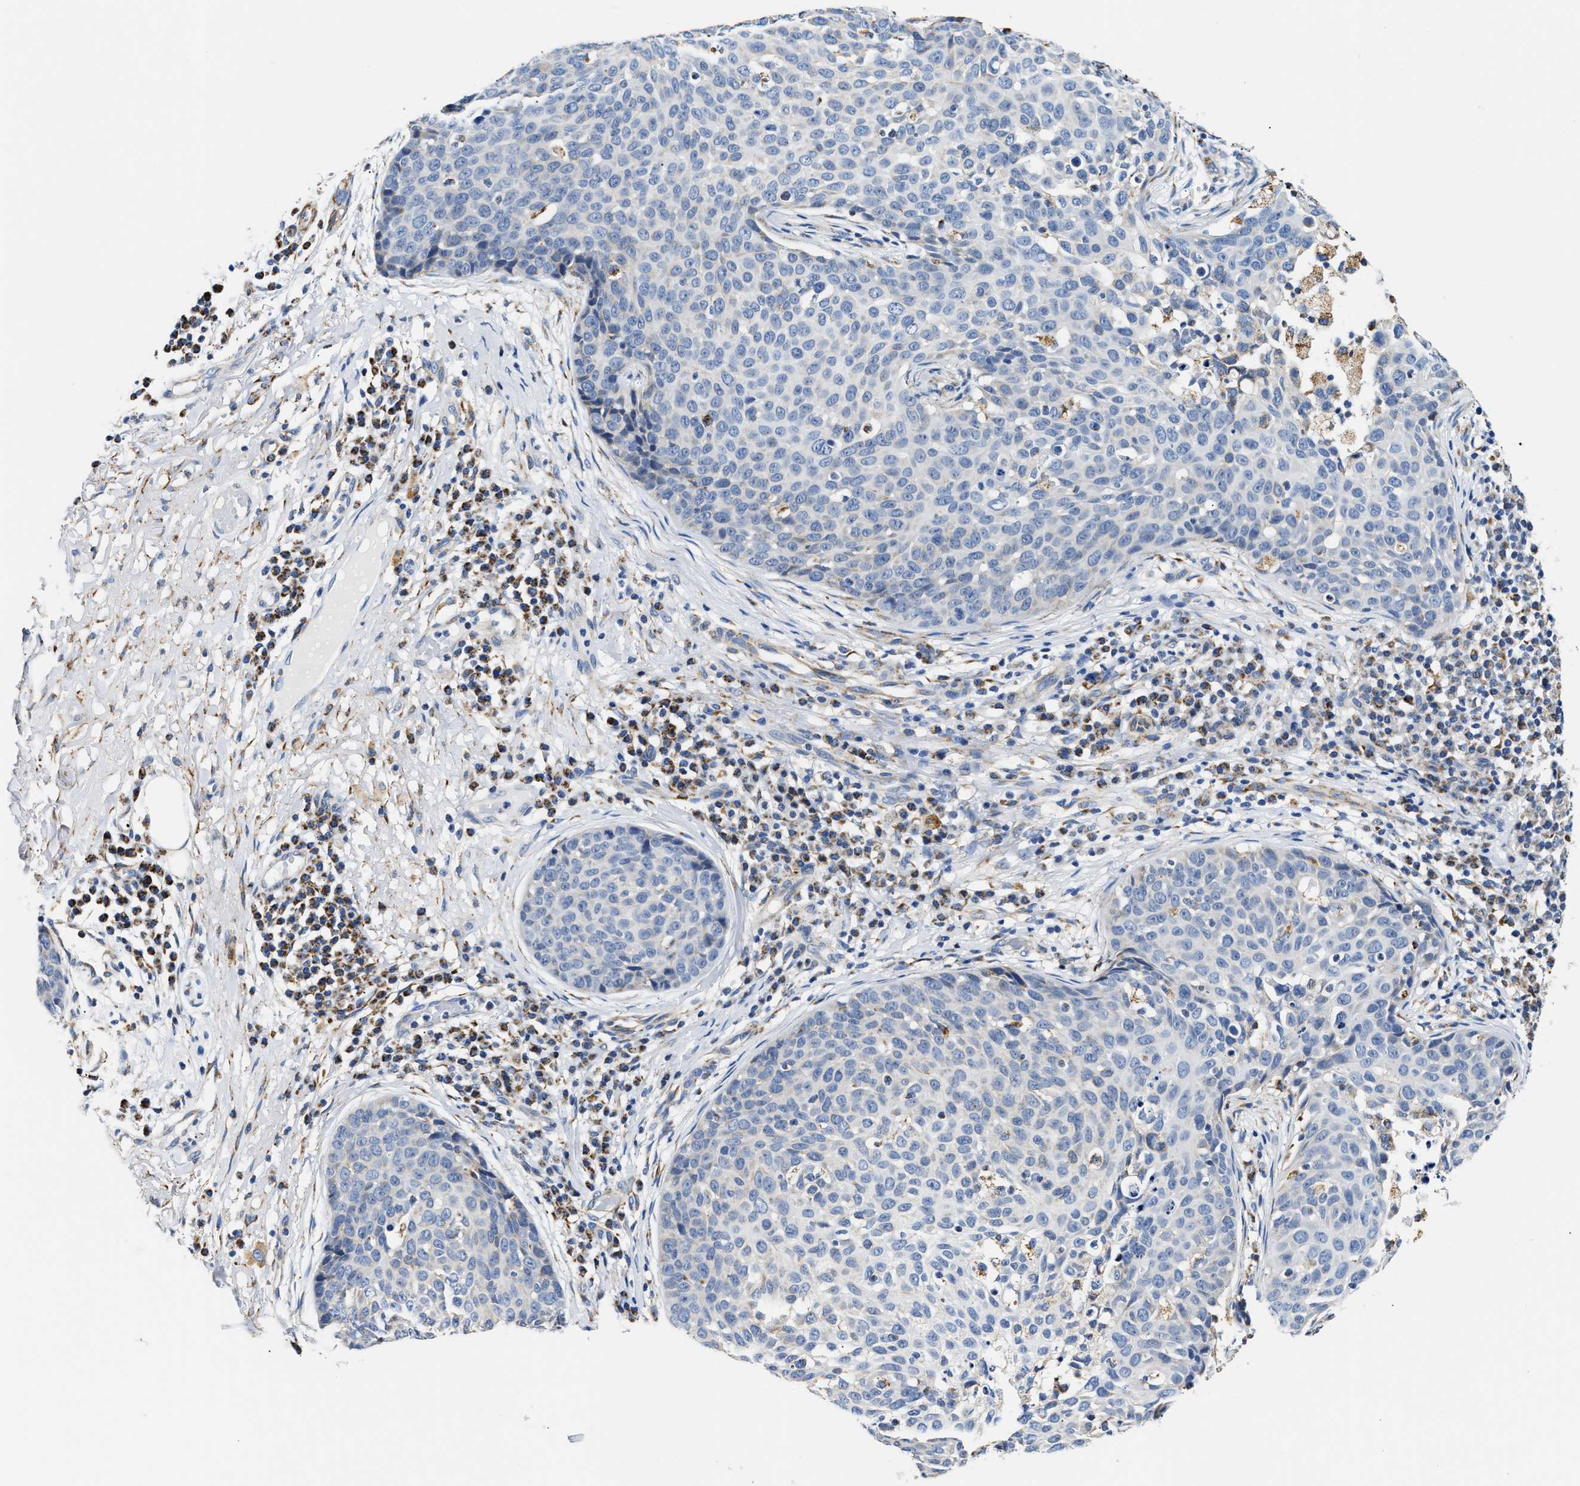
{"staining": {"intensity": "negative", "quantity": "none", "location": "none"}, "tissue": "skin cancer", "cell_type": "Tumor cells", "image_type": "cancer", "snomed": [{"axis": "morphology", "description": "Squamous cell carcinoma in situ, NOS"}, {"axis": "morphology", "description": "Squamous cell carcinoma, NOS"}, {"axis": "topography", "description": "Skin"}], "caption": "Tumor cells show no significant protein positivity in skin cancer (squamous cell carcinoma).", "gene": "ACADVL", "patient": {"sex": "male", "age": 93}}